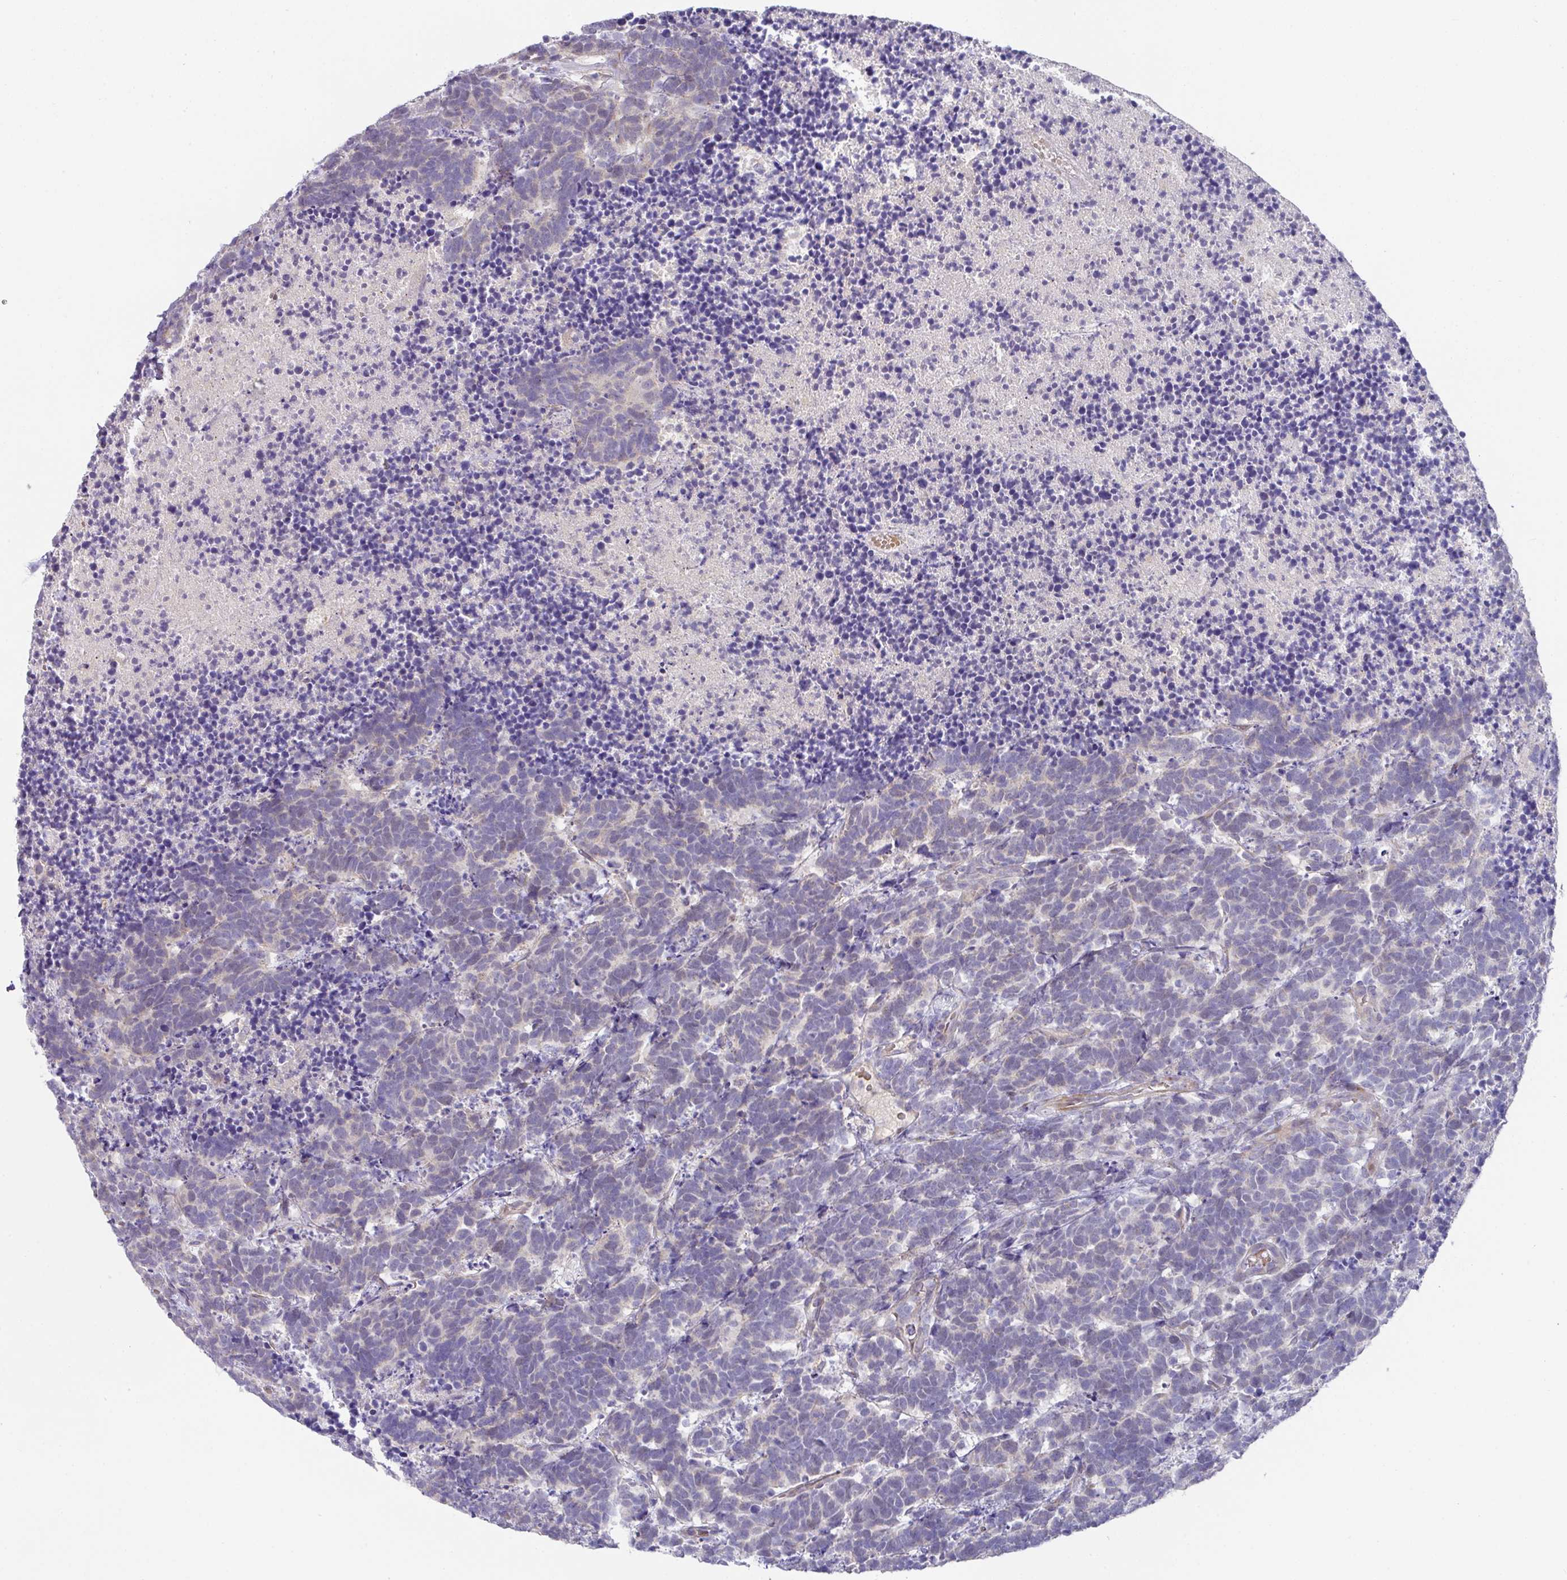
{"staining": {"intensity": "negative", "quantity": "none", "location": "none"}, "tissue": "carcinoid", "cell_type": "Tumor cells", "image_type": "cancer", "snomed": [{"axis": "morphology", "description": "Carcinoma, NOS"}, {"axis": "morphology", "description": "Carcinoid, malignant, NOS"}, {"axis": "topography", "description": "Urinary bladder"}], "caption": "IHC histopathology image of neoplastic tissue: carcinoid stained with DAB (3,3'-diaminobenzidine) exhibits no significant protein positivity in tumor cells. (Stains: DAB IHC with hematoxylin counter stain, Microscopy: brightfield microscopy at high magnification).", "gene": "TARM1", "patient": {"sex": "male", "age": 57}}